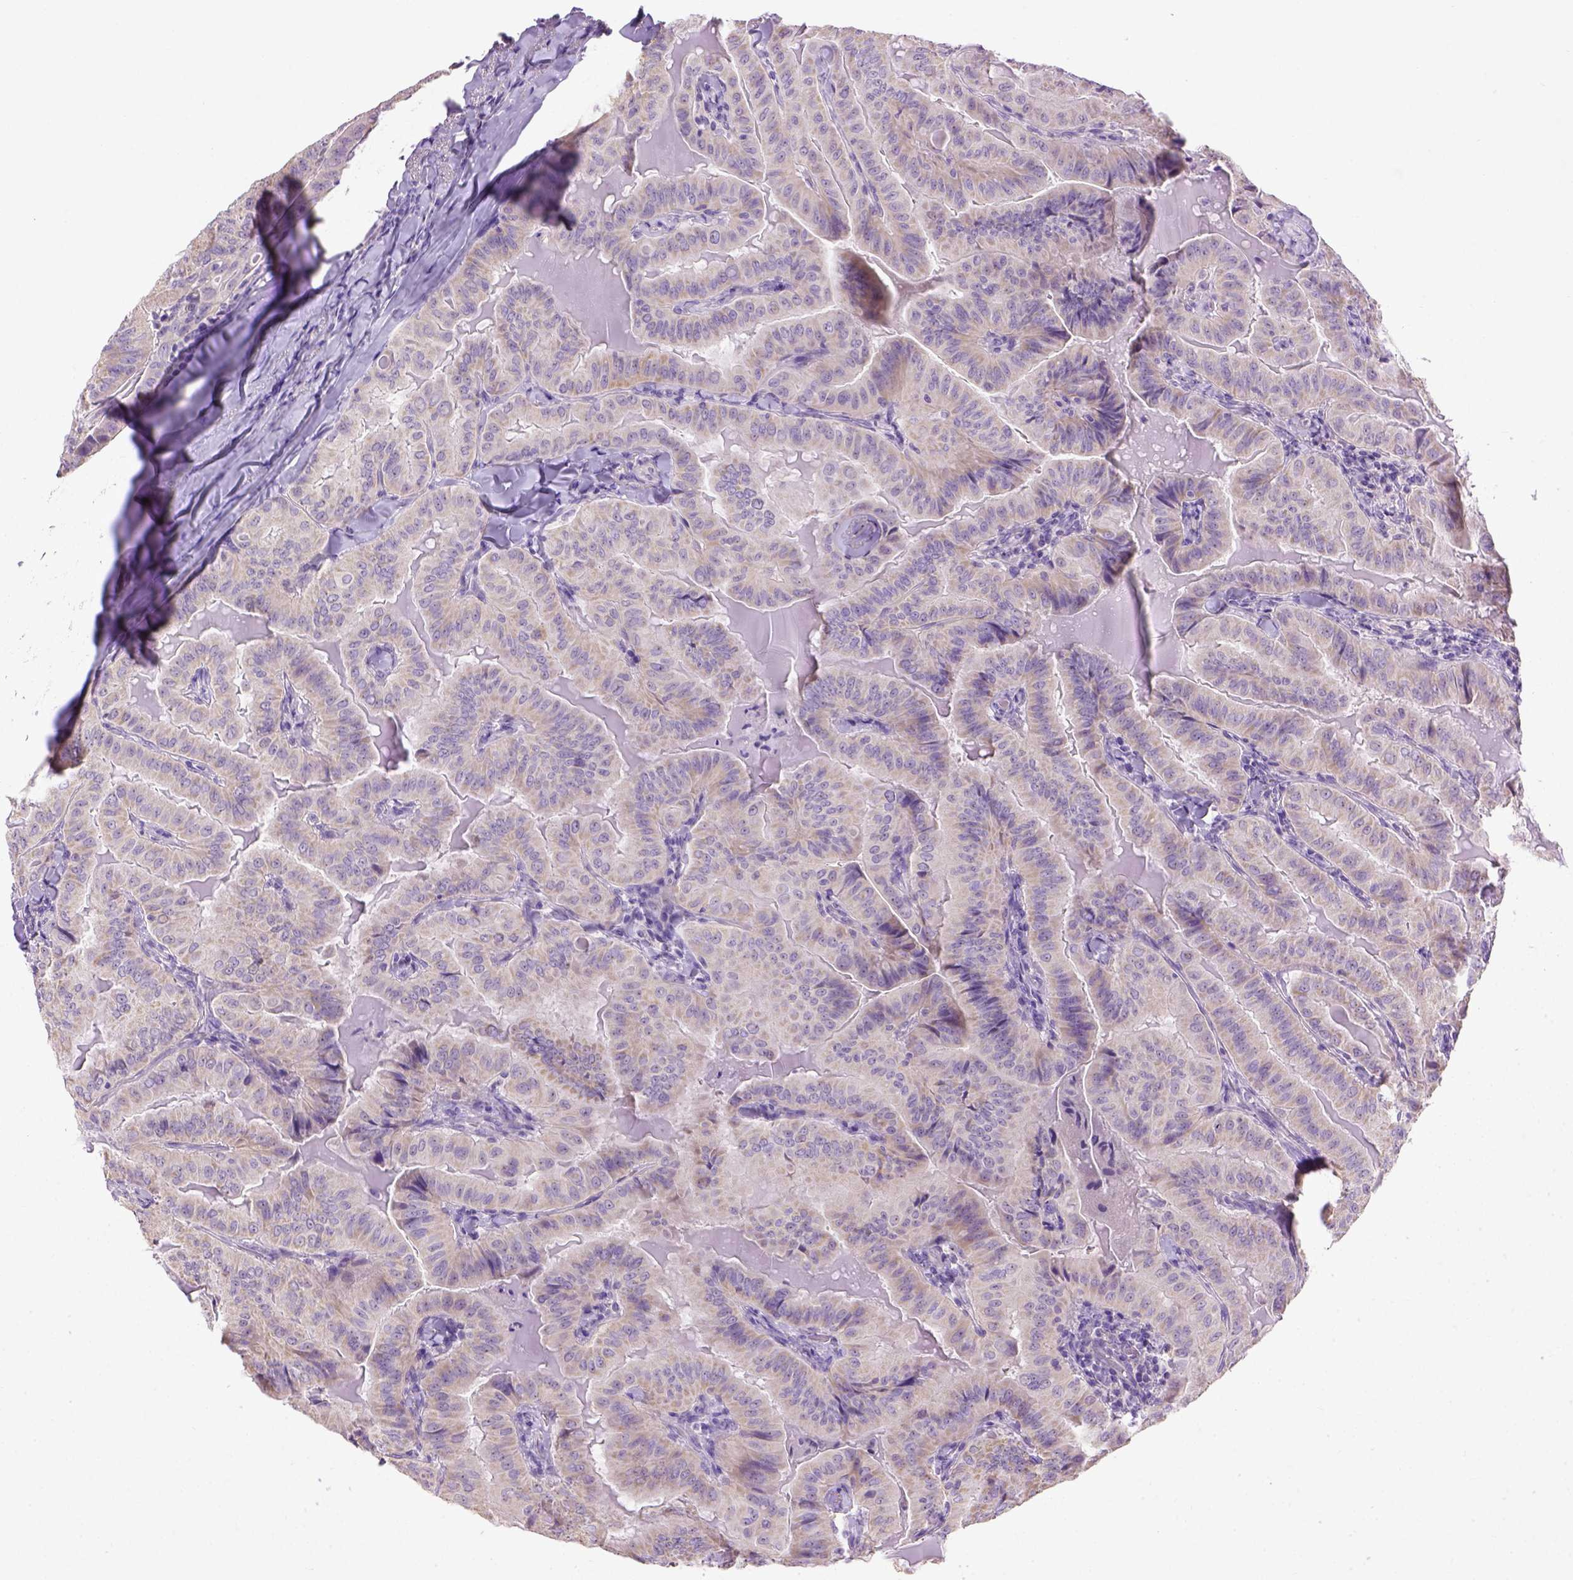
{"staining": {"intensity": "weak", "quantity": ">75%", "location": "cytoplasmic/membranous"}, "tissue": "thyroid cancer", "cell_type": "Tumor cells", "image_type": "cancer", "snomed": [{"axis": "morphology", "description": "Papillary adenocarcinoma, NOS"}, {"axis": "topography", "description": "Thyroid gland"}], "caption": "Immunohistochemistry of human thyroid papillary adenocarcinoma demonstrates low levels of weak cytoplasmic/membranous expression in approximately >75% of tumor cells. Nuclei are stained in blue.", "gene": "UTP4", "patient": {"sex": "female", "age": 68}}